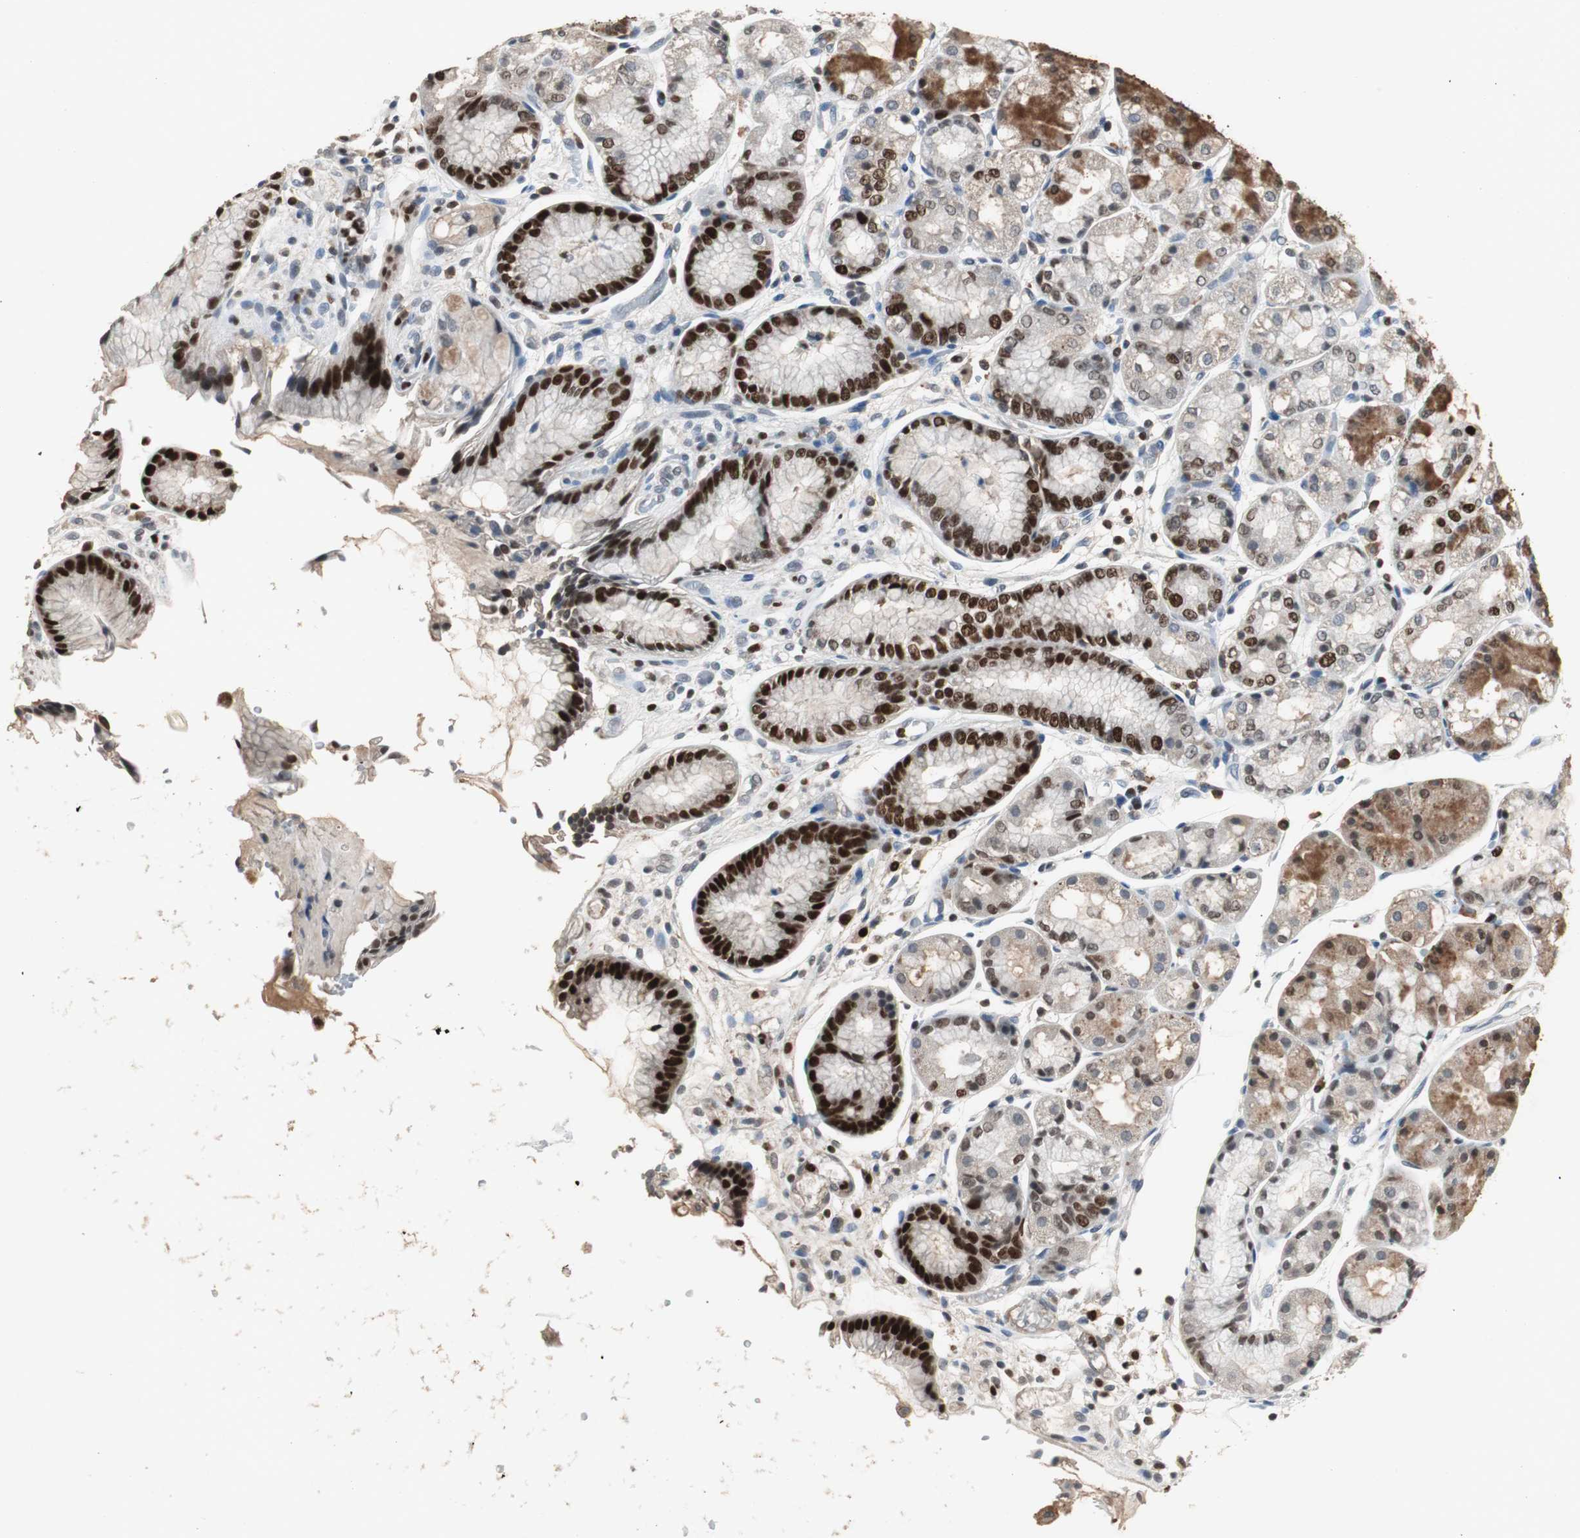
{"staining": {"intensity": "strong", "quantity": "25%-75%", "location": "cytoplasmic/membranous,nuclear"}, "tissue": "stomach", "cell_type": "Glandular cells", "image_type": "normal", "snomed": [{"axis": "morphology", "description": "Normal tissue, NOS"}, {"axis": "topography", "description": "Stomach, upper"}], "caption": "Glandular cells display strong cytoplasmic/membranous,nuclear staining in about 25%-75% of cells in benign stomach.", "gene": "FEN1", "patient": {"sex": "male", "age": 72}}